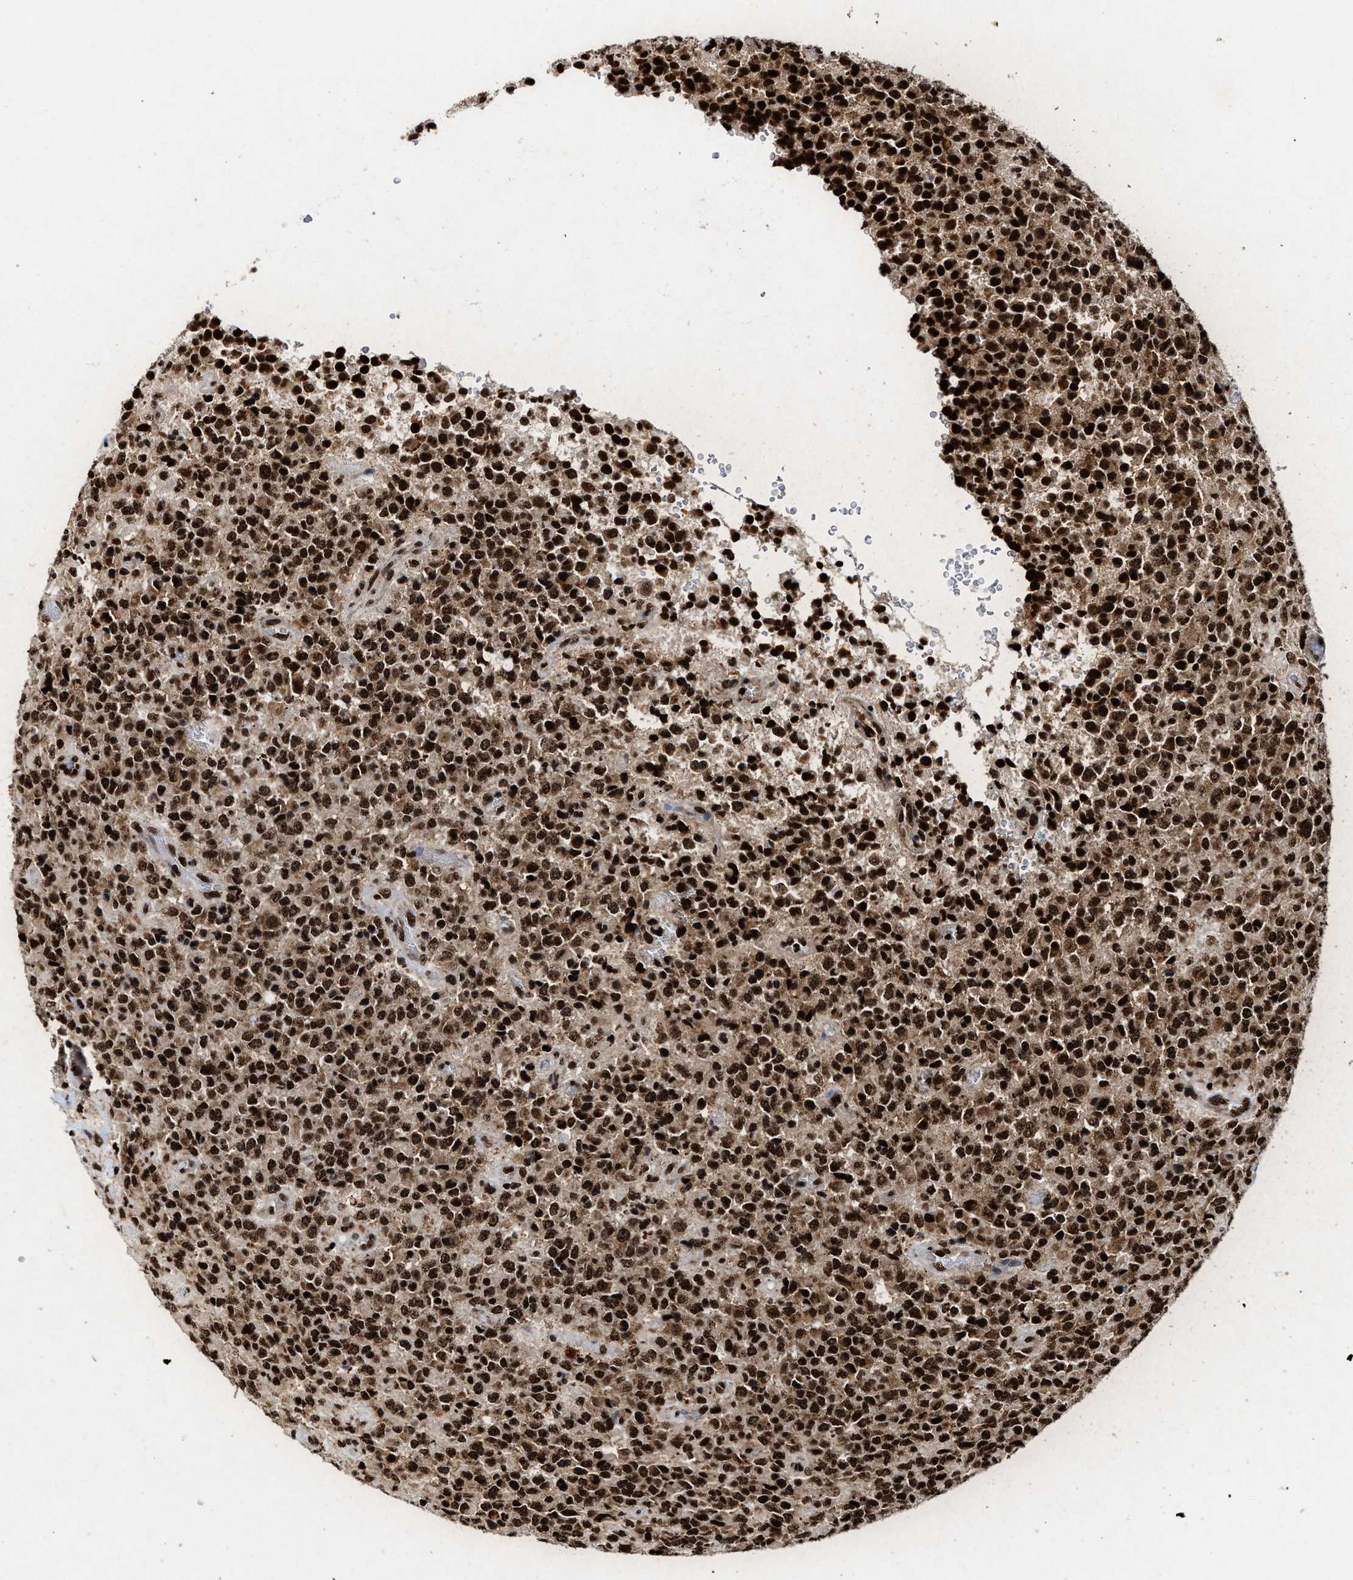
{"staining": {"intensity": "strong", "quantity": ">75%", "location": "nuclear"}, "tissue": "glioma", "cell_type": "Tumor cells", "image_type": "cancer", "snomed": [{"axis": "morphology", "description": "Glioma, malignant, High grade"}, {"axis": "topography", "description": "pancreas cauda"}], "caption": "High-magnification brightfield microscopy of glioma stained with DAB (3,3'-diaminobenzidine) (brown) and counterstained with hematoxylin (blue). tumor cells exhibit strong nuclear staining is present in about>75% of cells.", "gene": "ALYREF", "patient": {"sex": "male", "age": 60}}